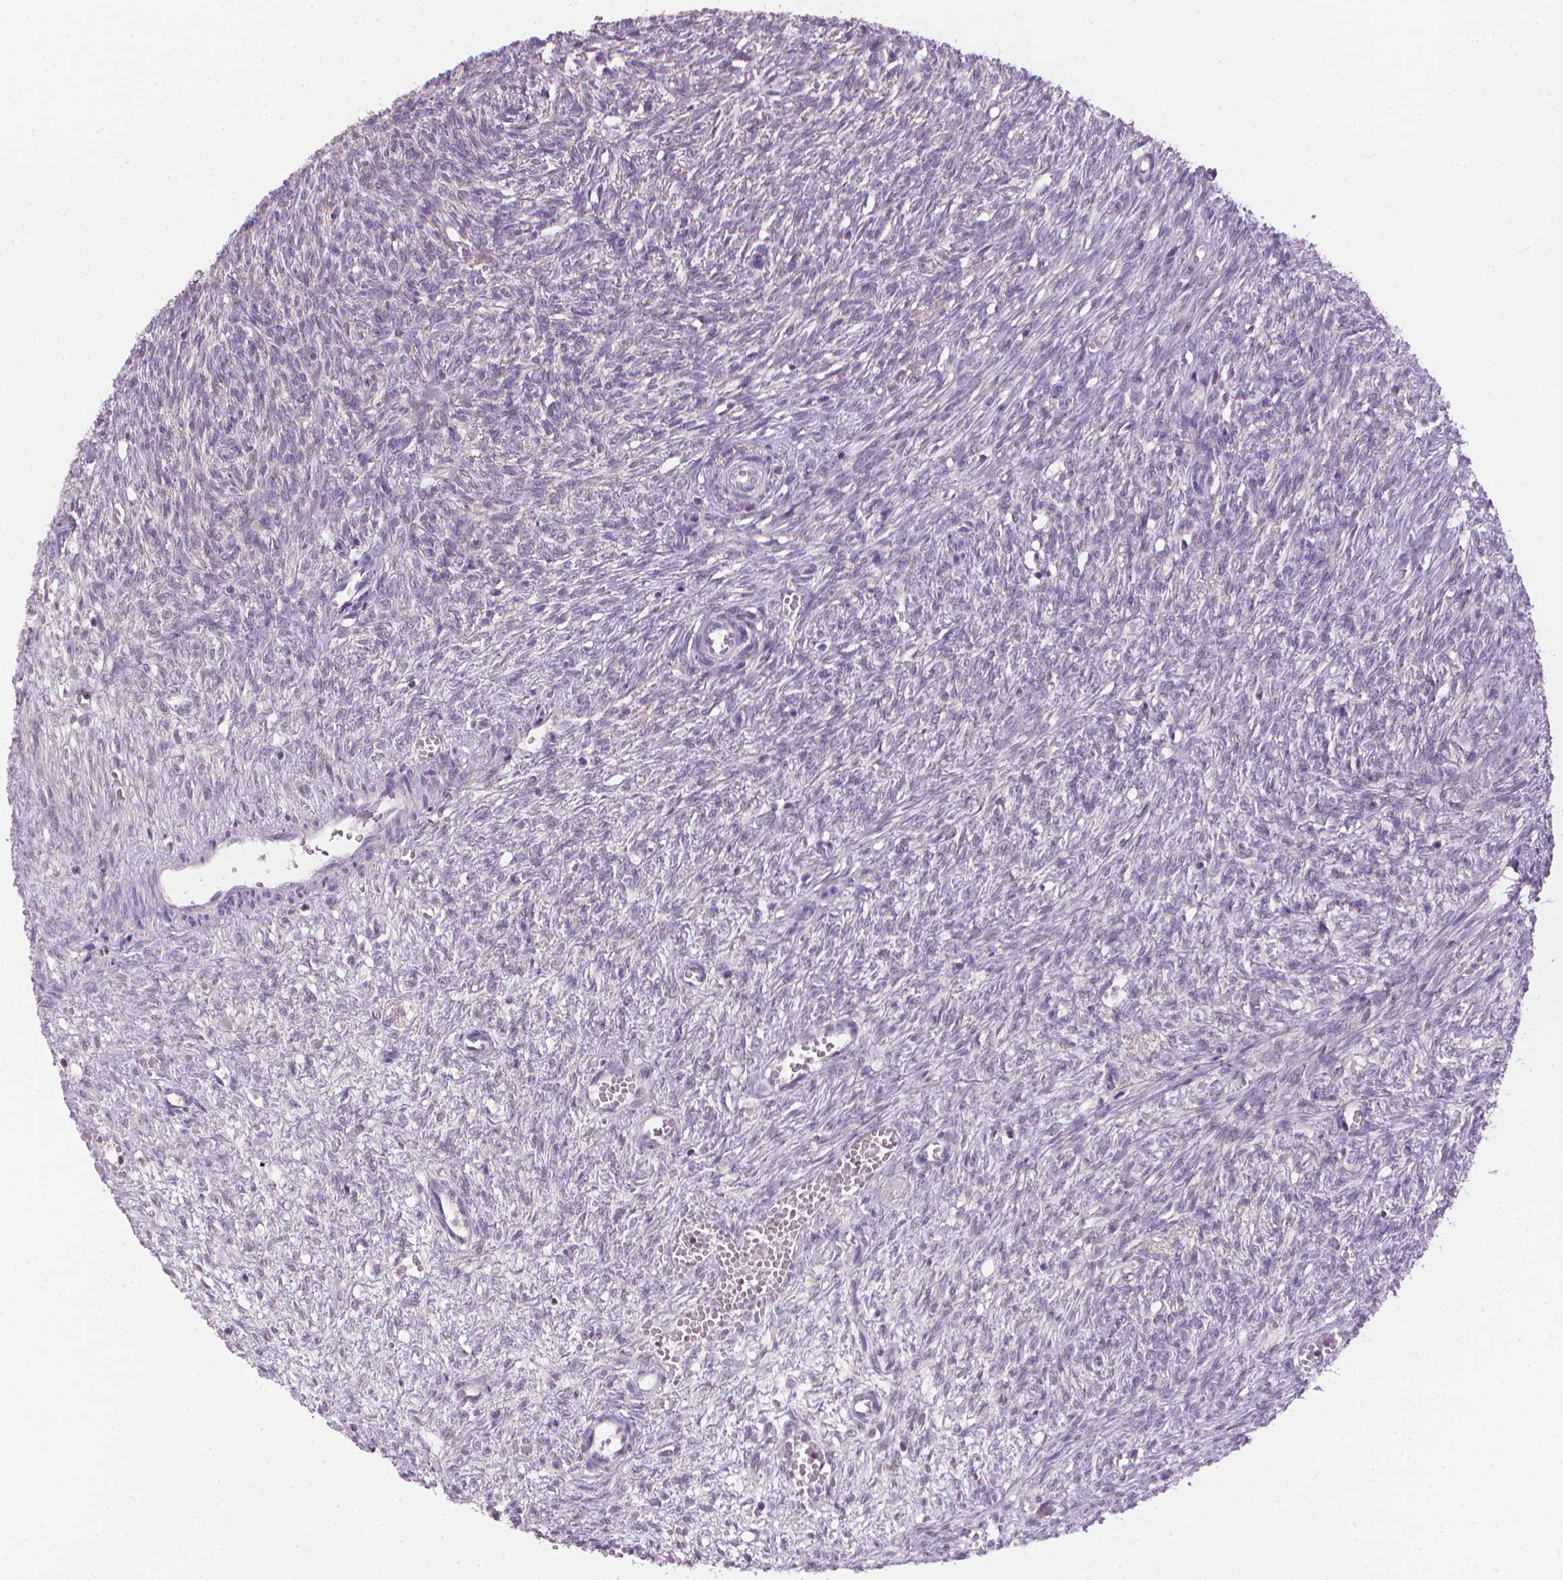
{"staining": {"intensity": "negative", "quantity": "none", "location": "none"}, "tissue": "ovary", "cell_type": "Ovarian stroma cells", "image_type": "normal", "snomed": [{"axis": "morphology", "description": "Normal tissue, NOS"}, {"axis": "topography", "description": "Ovary"}], "caption": "An IHC photomicrograph of normal ovary is shown. There is no staining in ovarian stroma cells of ovary.", "gene": "NCAN", "patient": {"sex": "female", "age": 46}}